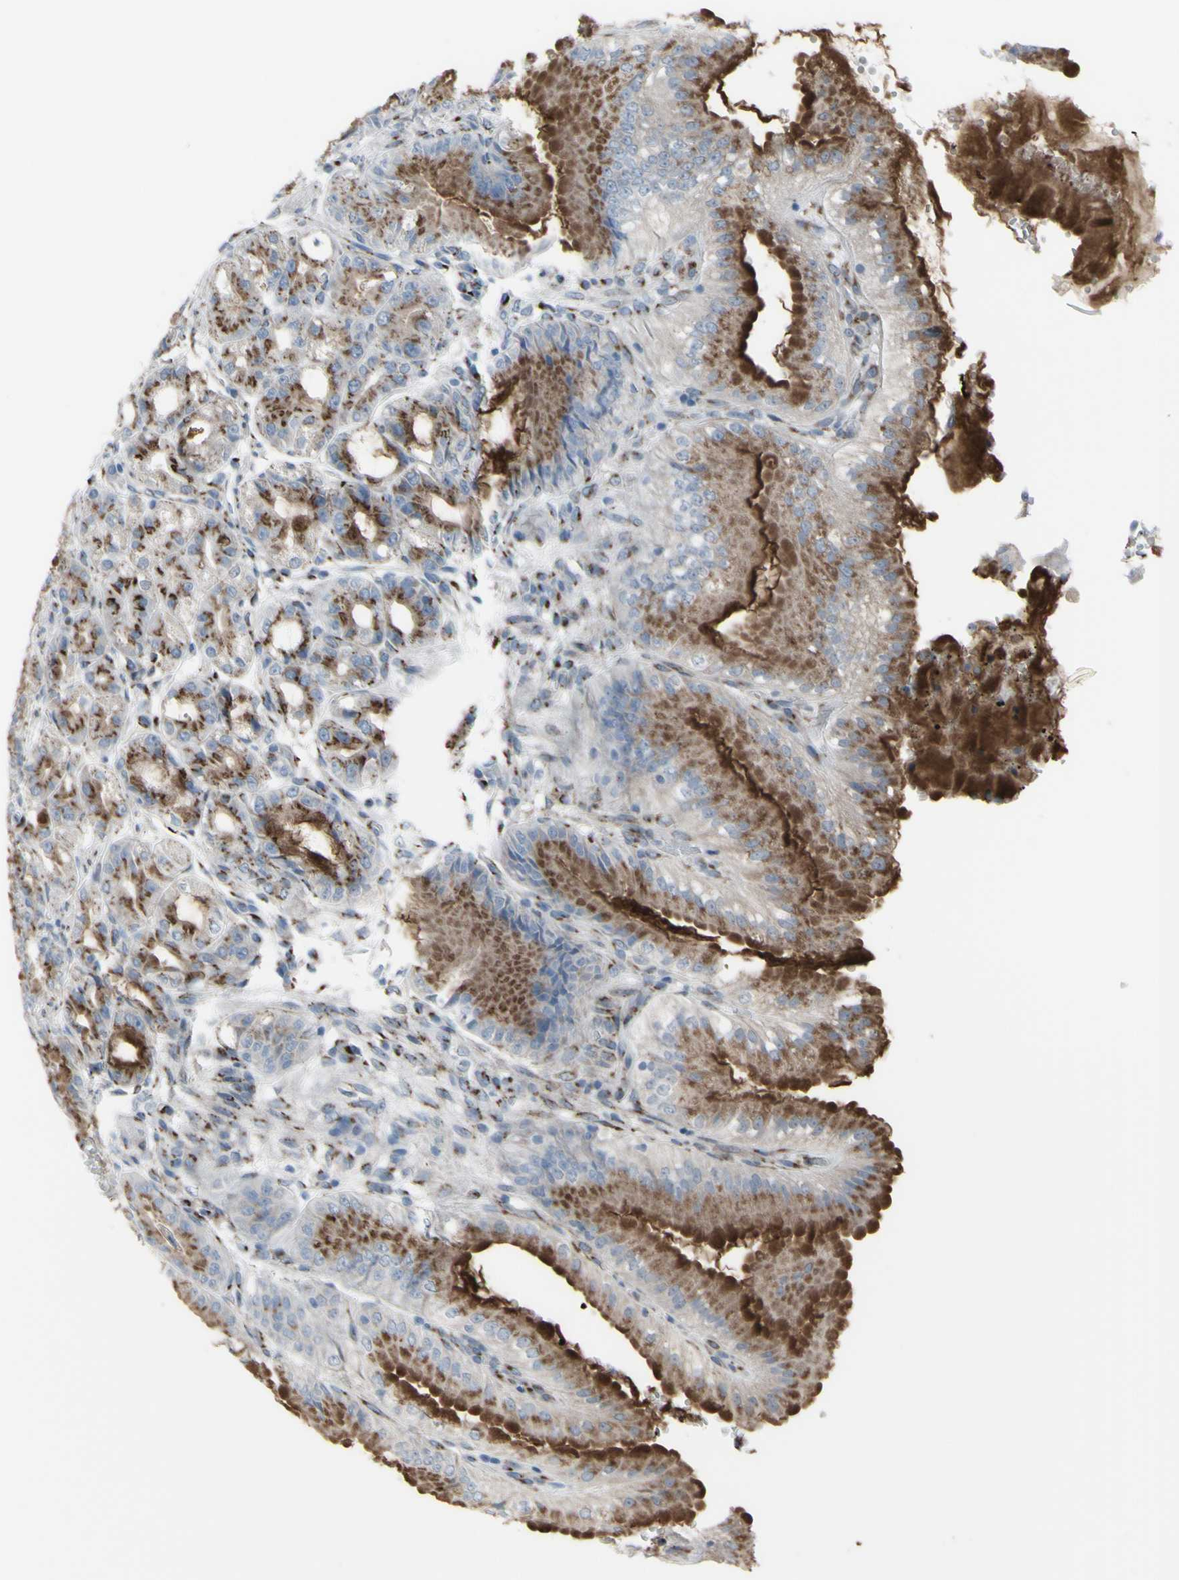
{"staining": {"intensity": "moderate", "quantity": ">75%", "location": "cytoplasmic/membranous"}, "tissue": "stomach", "cell_type": "Glandular cells", "image_type": "normal", "snomed": [{"axis": "morphology", "description": "Normal tissue, NOS"}, {"axis": "topography", "description": "Stomach, lower"}], "caption": "Stomach stained with DAB IHC reveals medium levels of moderate cytoplasmic/membranous positivity in about >75% of glandular cells.", "gene": "GLG1", "patient": {"sex": "male", "age": 71}}